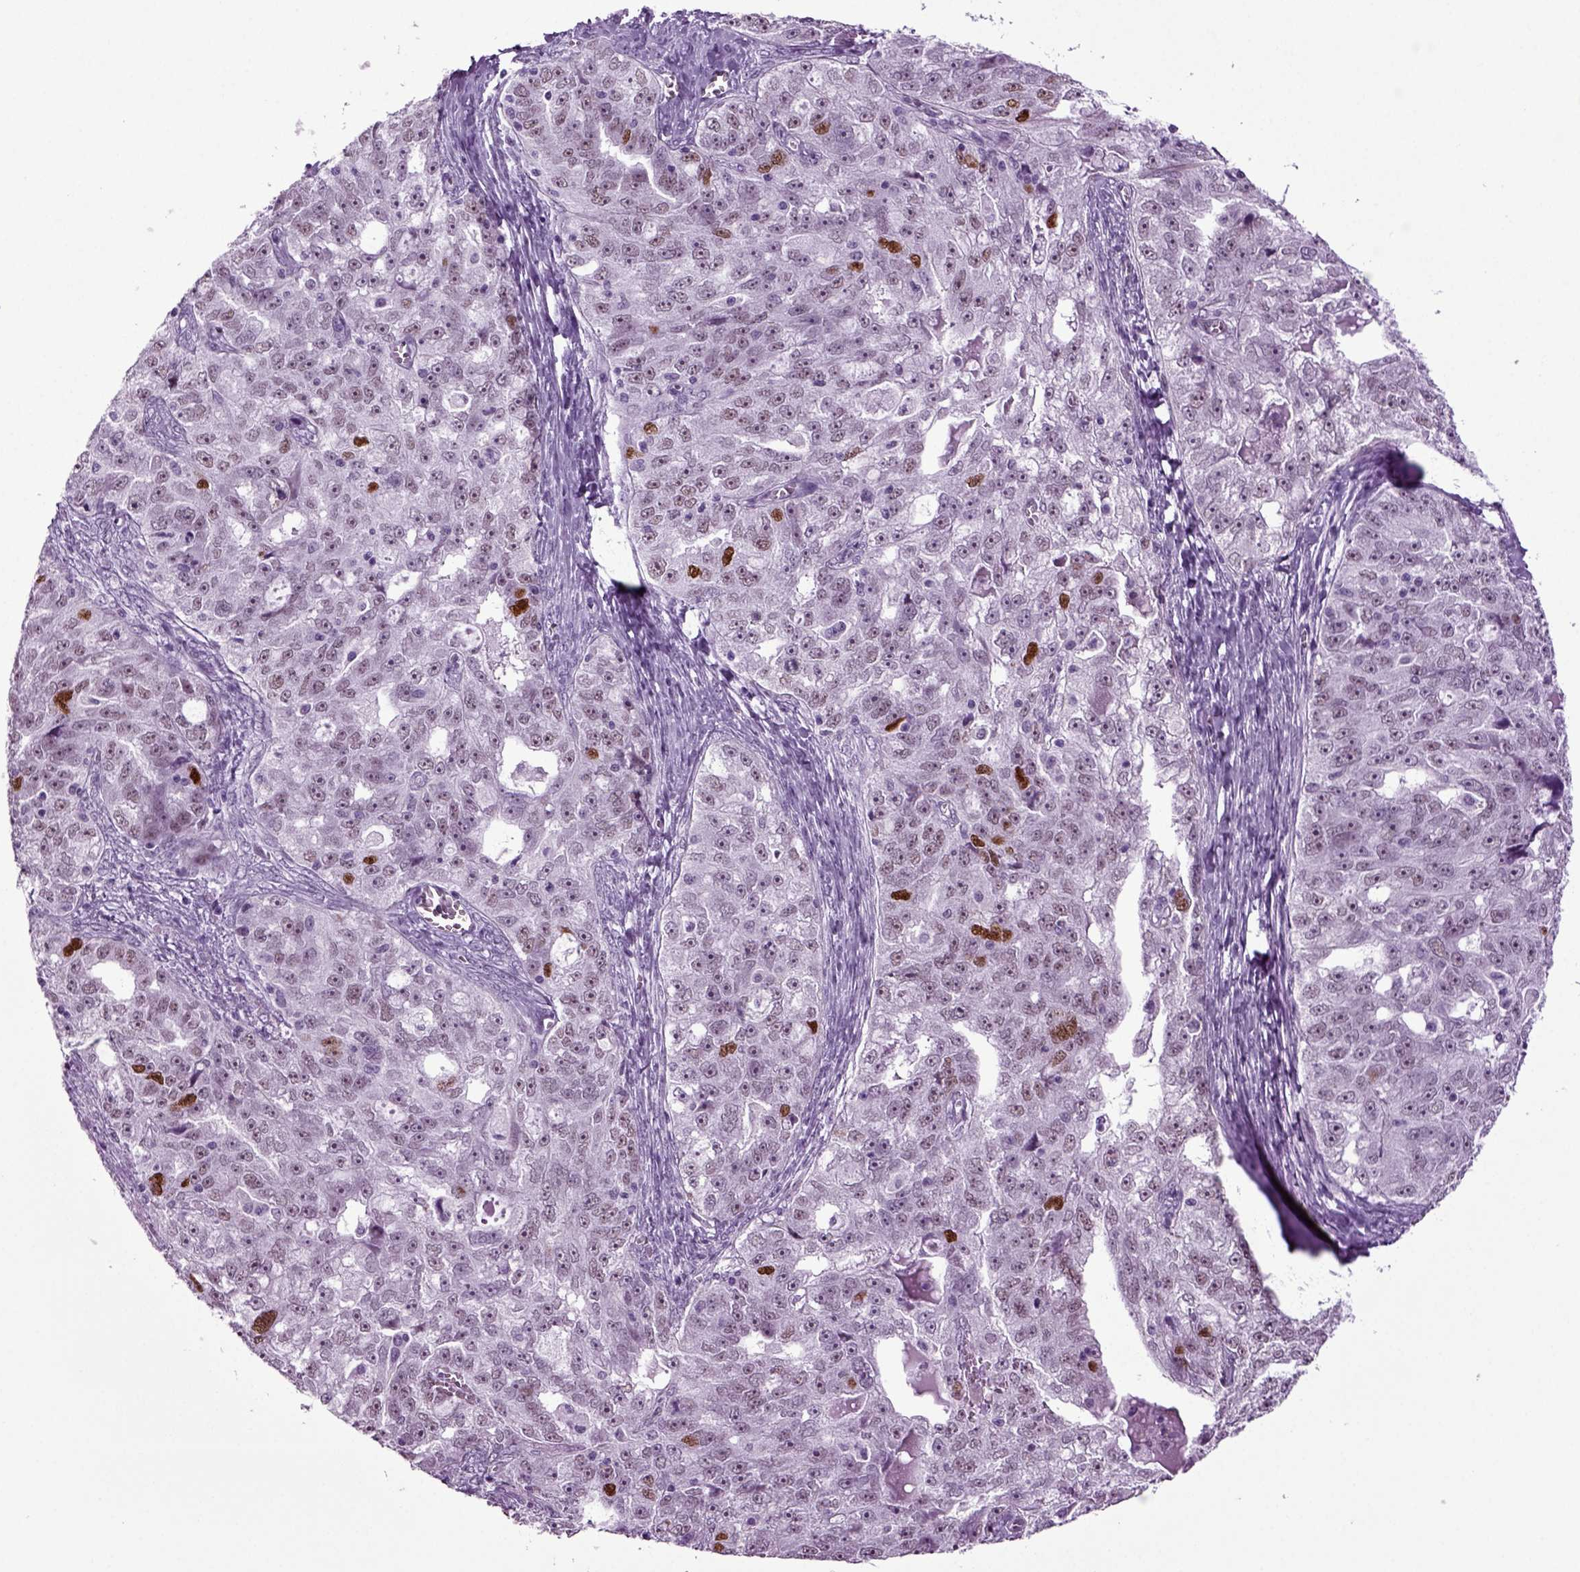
{"staining": {"intensity": "strong", "quantity": "<25%", "location": "nuclear"}, "tissue": "ovarian cancer", "cell_type": "Tumor cells", "image_type": "cancer", "snomed": [{"axis": "morphology", "description": "Cystadenocarcinoma, serous, NOS"}, {"axis": "topography", "description": "Ovary"}], "caption": "This histopathology image displays IHC staining of ovarian cancer, with medium strong nuclear staining in approximately <25% of tumor cells.", "gene": "RFX3", "patient": {"sex": "female", "age": 51}}